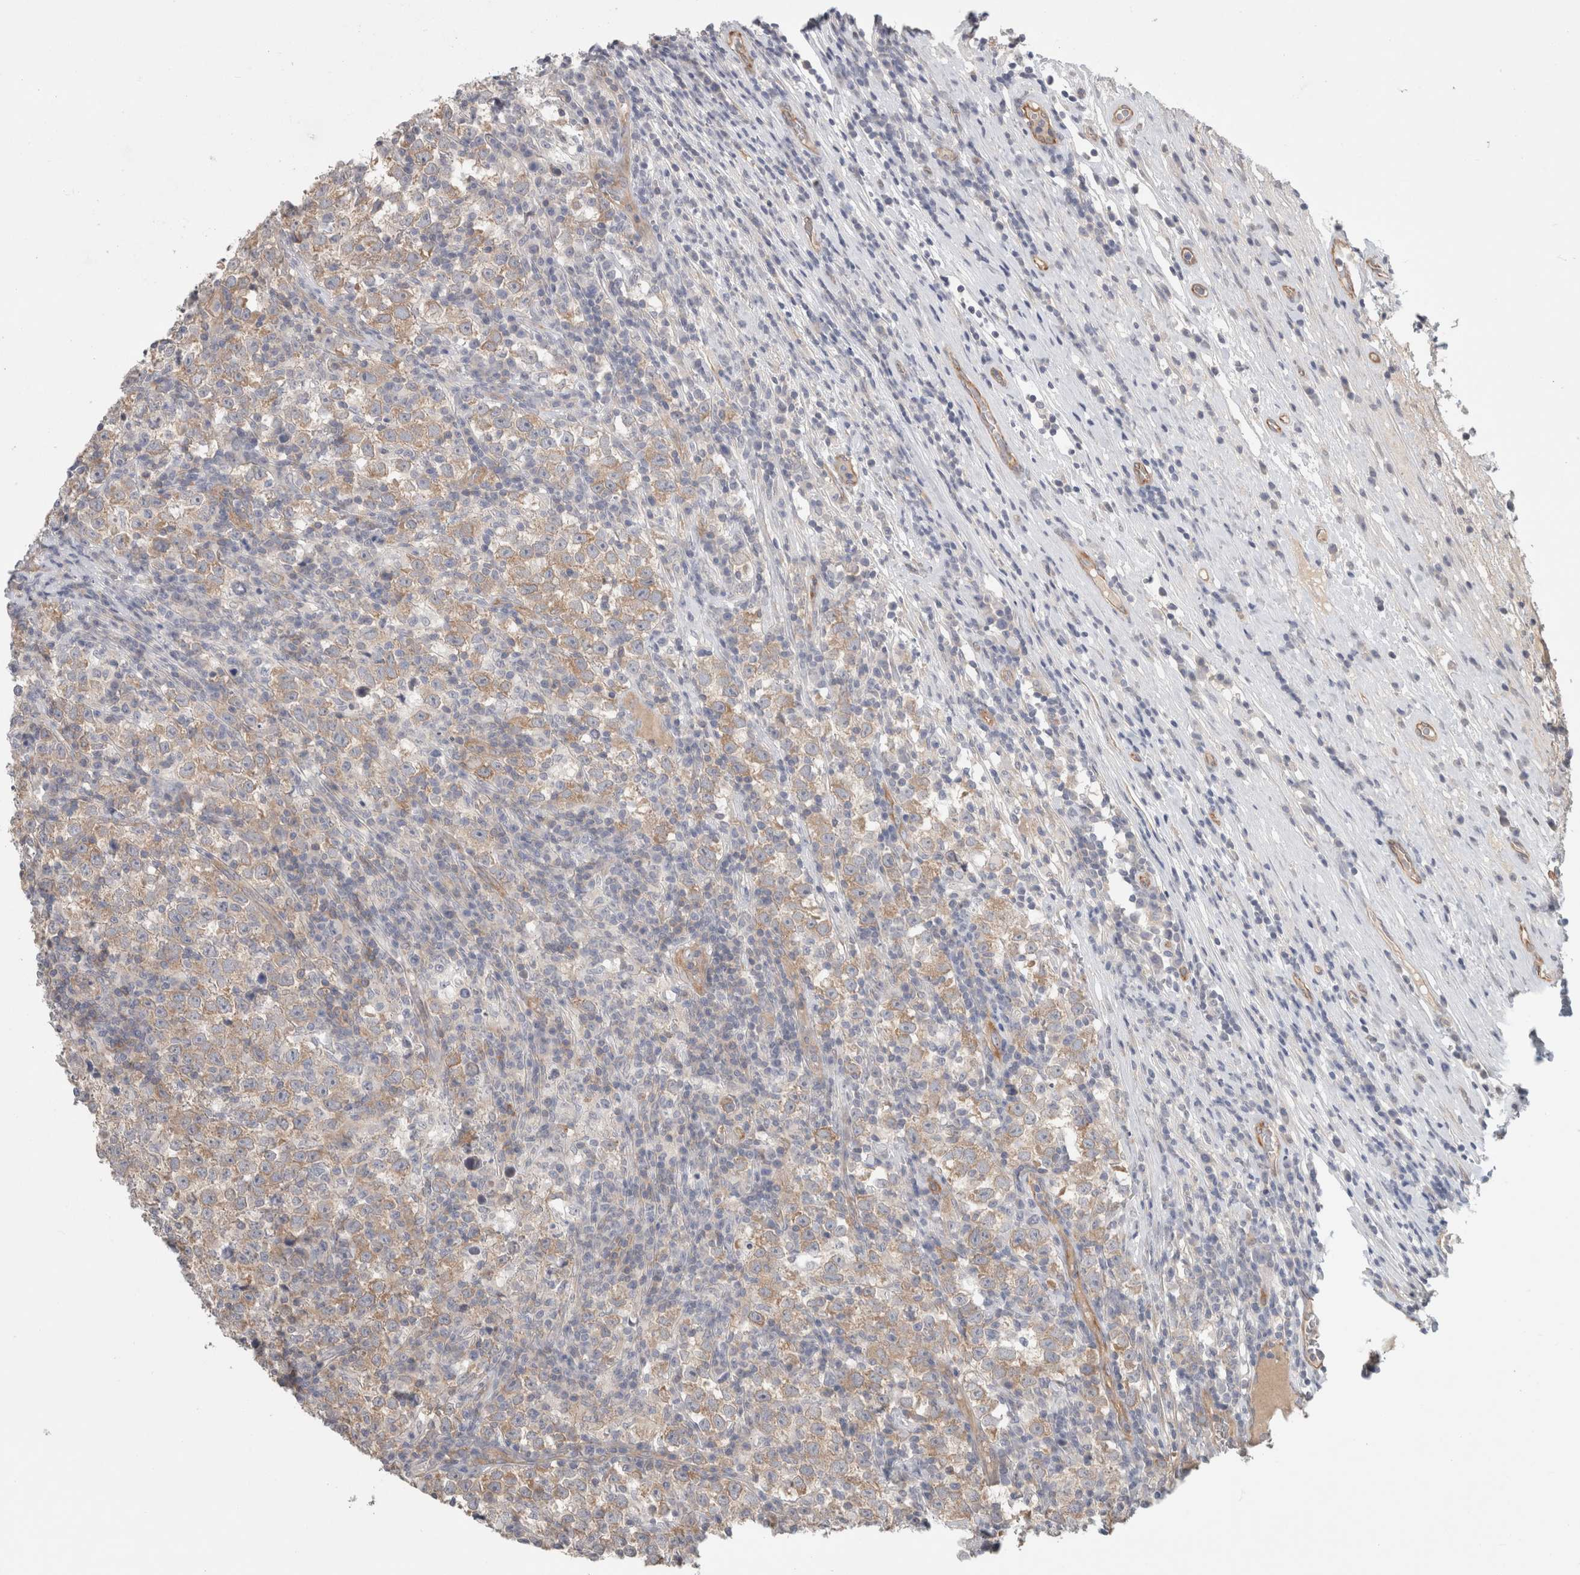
{"staining": {"intensity": "weak", "quantity": "25%-75%", "location": "cytoplasmic/membranous"}, "tissue": "testis cancer", "cell_type": "Tumor cells", "image_type": "cancer", "snomed": [{"axis": "morphology", "description": "Normal tissue, NOS"}, {"axis": "morphology", "description": "Seminoma, NOS"}, {"axis": "topography", "description": "Testis"}], "caption": "Immunohistochemistry (IHC) micrograph of human seminoma (testis) stained for a protein (brown), which demonstrates low levels of weak cytoplasmic/membranous positivity in approximately 25%-75% of tumor cells.", "gene": "RASAL2", "patient": {"sex": "male", "age": 43}}